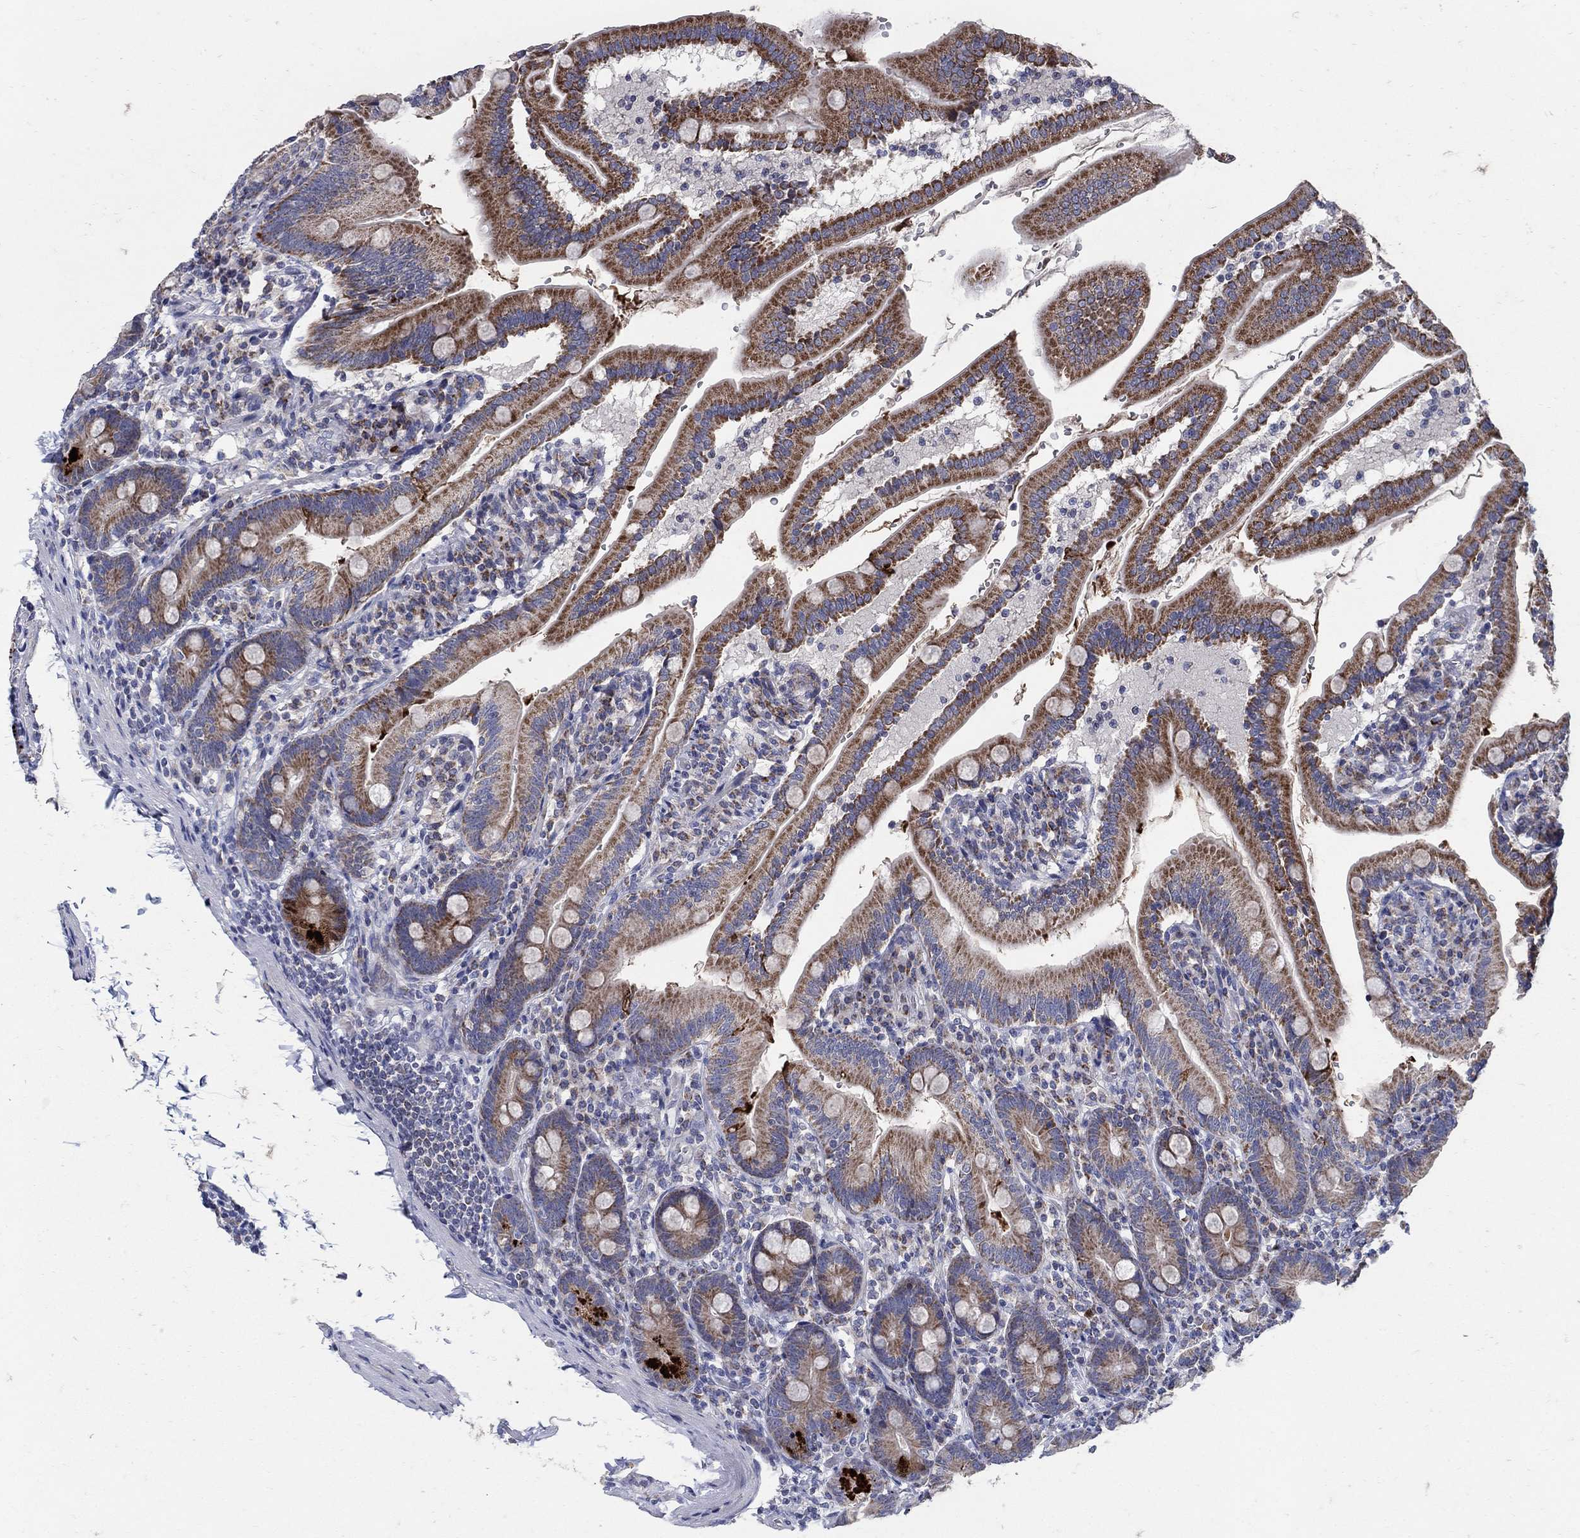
{"staining": {"intensity": "moderate", "quantity": "25%-75%", "location": "cytoplasmic/membranous"}, "tissue": "duodenum", "cell_type": "Glandular cells", "image_type": "normal", "snomed": [{"axis": "morphology", "description": "Normal tissue, NOS"}, {"axis": "topography", "description": "Duodenum"}], "caption": "A brown stain shows moderate cytoplasmic/membranous expression of a protein in glandular cells of benign human duodenum. (DAB (3,3'-diaminobenzidine) = brown stain, brightfield microscopy at high magnification).", "gene": "HMX2", "patient": {"sex": "female", "age": 67}}